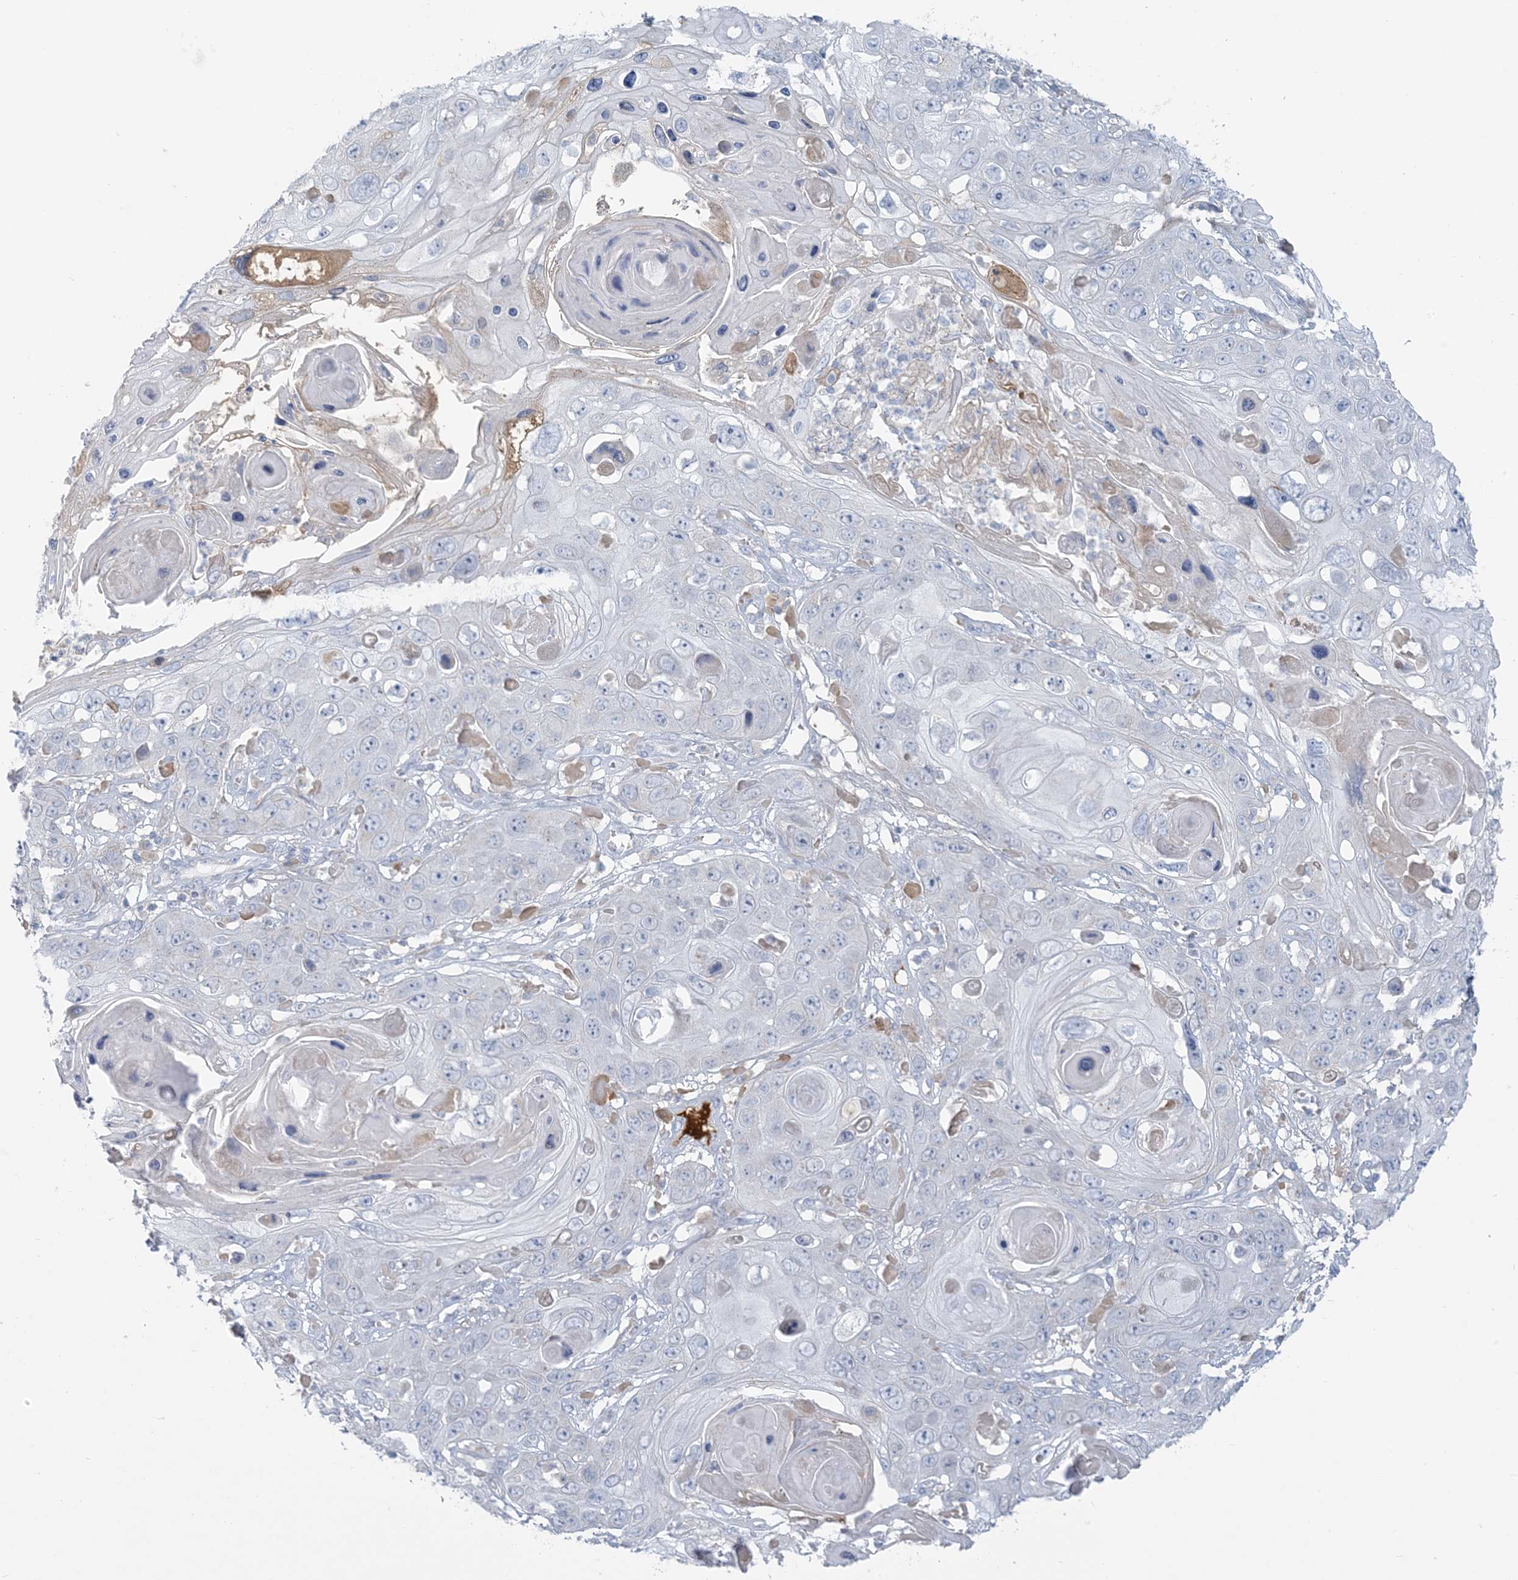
{"staining": {"intensity": "negative", "quantity": "none", "location": "none"}, "tissue": "skin cancer", "cell_type": "Tumor cells", "image_type": "cancer", "snomed": [{"axis": "morphology", "description": "Squamous cell carcinoma, NOS"}, {"axis": "topography", "description": "Skin"}], "caption": "This is an IHC micrograph of skin cancer (squamous cell carcinoma). There is no staining in tumor cells.", "gene": "SCML1", "patient": {"sex": "male", "age": 55}}